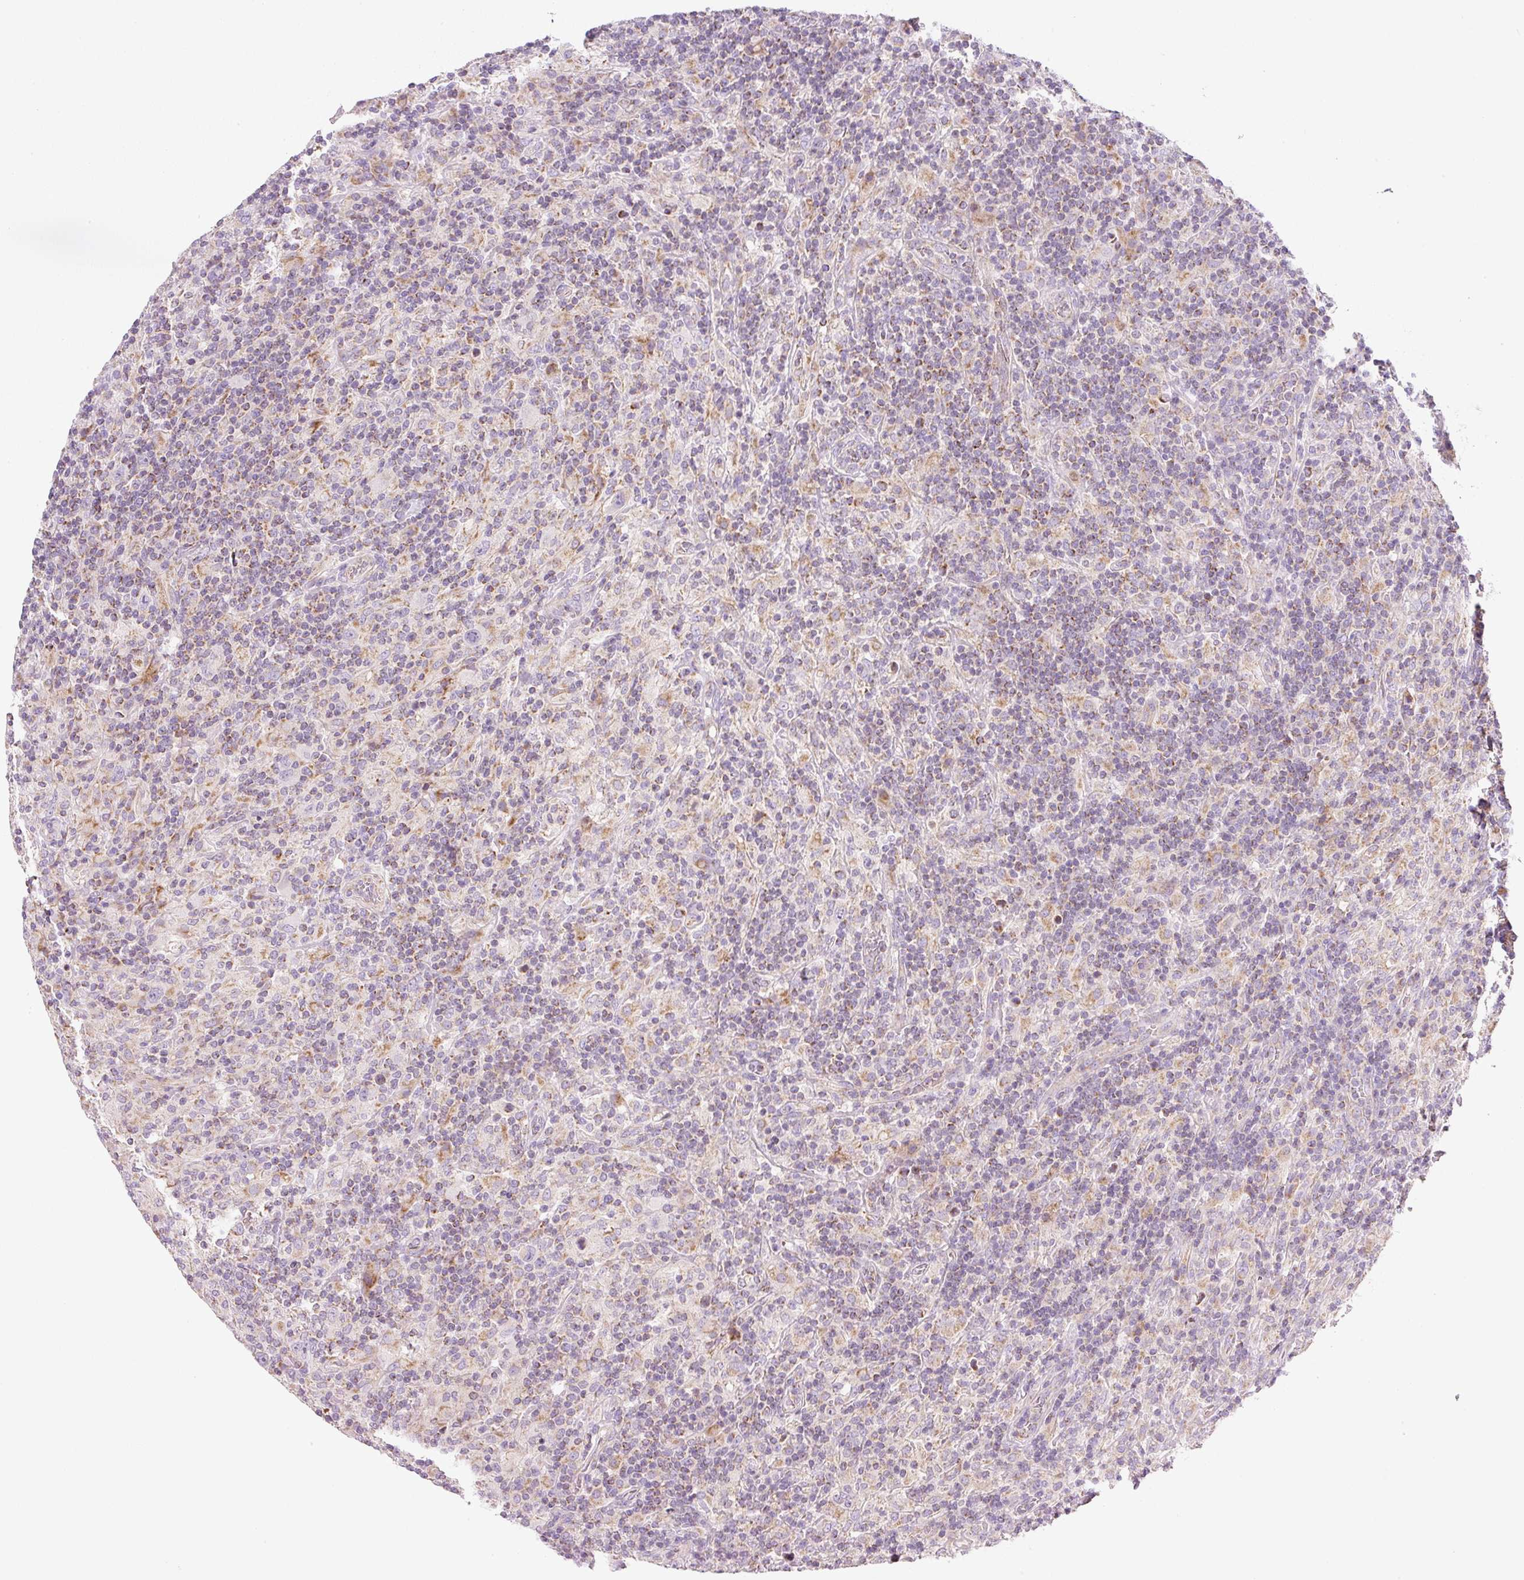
{"staining": {"intensity": "moderate", "quantity": "<25%", "location": "cytoplasmic/membranous"}, "tissue": "lymphoma", "cell_type": "Tumor cells", "image_type": "cancer", "snomed": [{"axis": "morphology", "description": "Hodgkin's disease, NOS"}, {"axis": "topography", "description": "Lymph node"}], "caption": "Immunohistochemistry (IHC) image of human Hodgkin's disease stained for a protein (brown), which exhibits low levels of moderate cytoplasmic/membranous expression in about <25% of tumor cells.", "gene": "NDUFA1", "patient": {"sex": "male", "age": 70}}